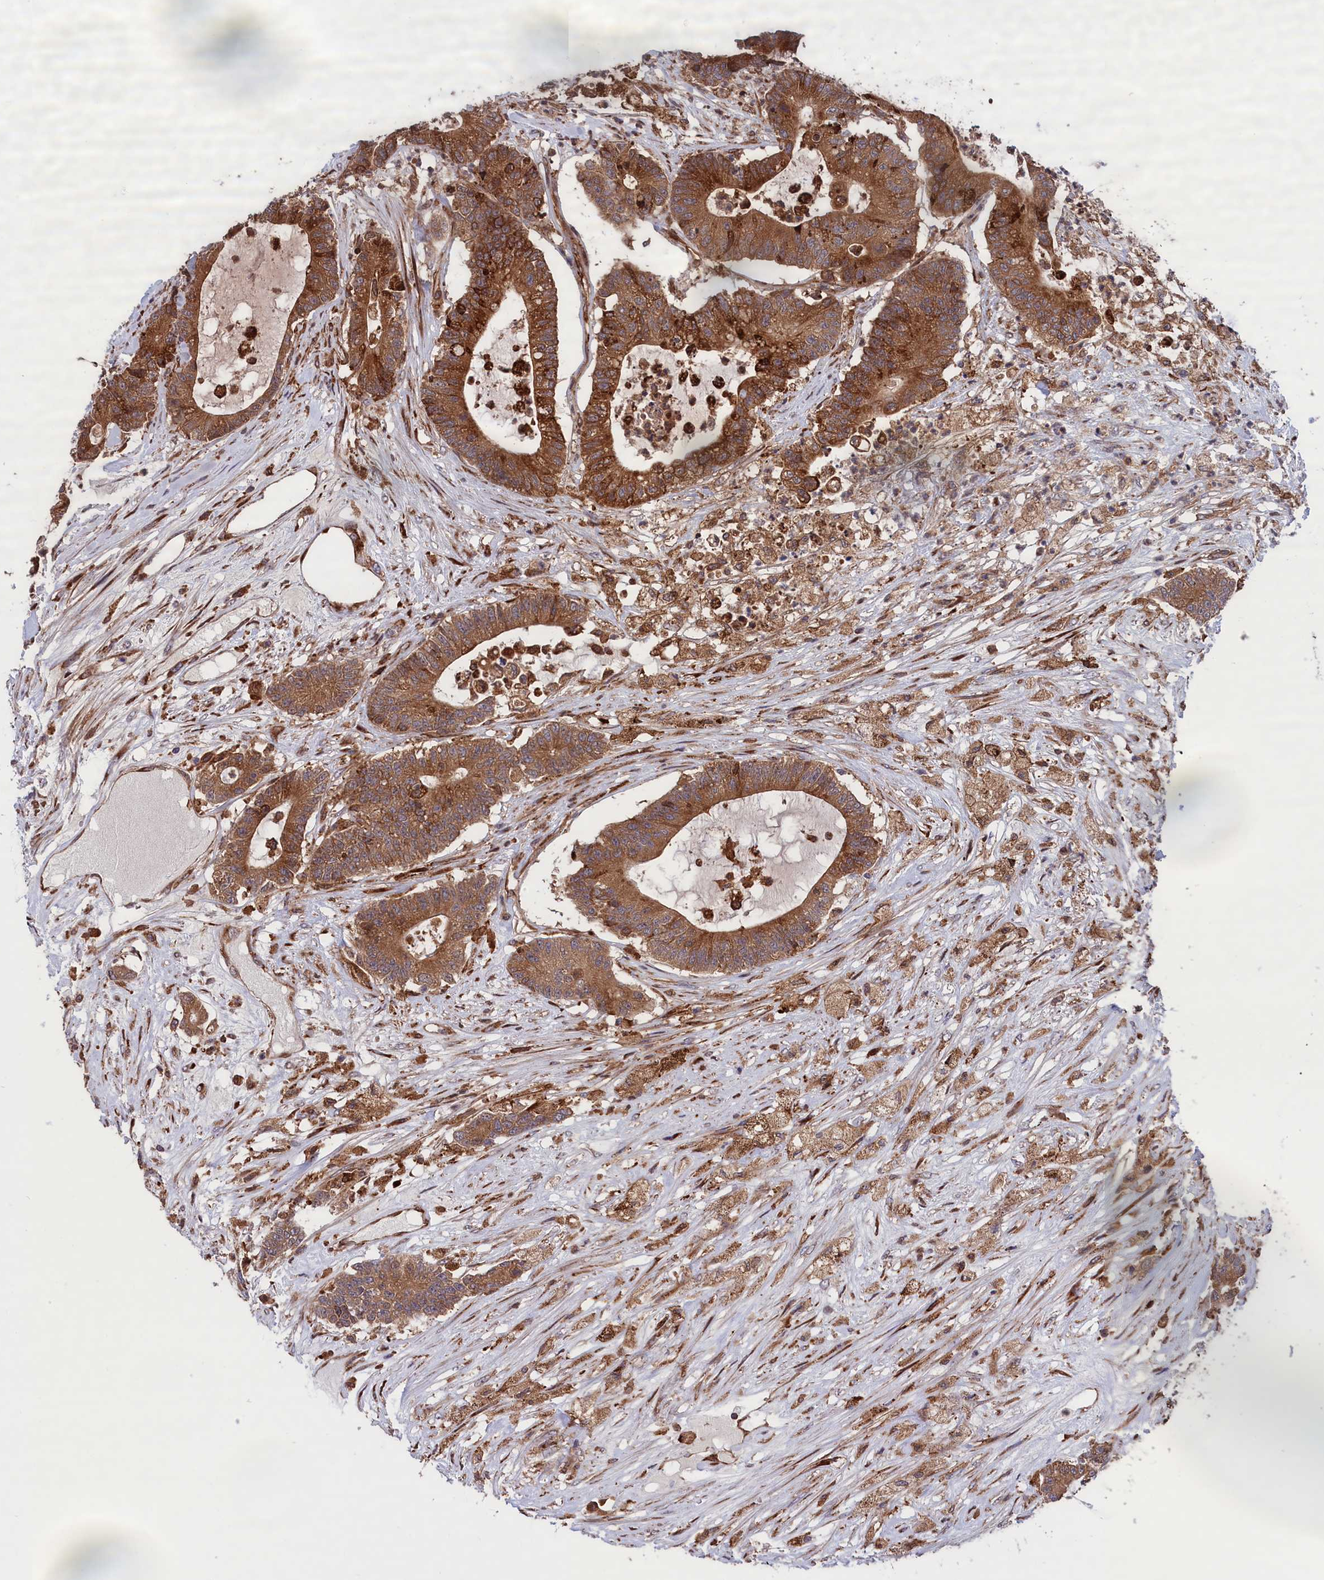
{"staining": {"intensity": "moderate", "quantity": ">75%", "location": "cytoplasmic/membranous"}, "tissue": "colorectal cancer", "cell_type": "Tumor cells", "image_type": "cancer", "snomed": [{"axis": "morphology", "description": "Adenocarcinoma, NOS"}, {"axis": "topography", "description": "Colon"}], "caption": "Adenocarcinoma (colorectal) stained with DAB (3,3'-diaminobenzidine) IHC exhibits medium levels of moderate cytoplasmic/membranous positivity in approximately >75% of tumor cells.", "gene": "PLA2G4C", "patient": {"sex": "female", "age": 84}}